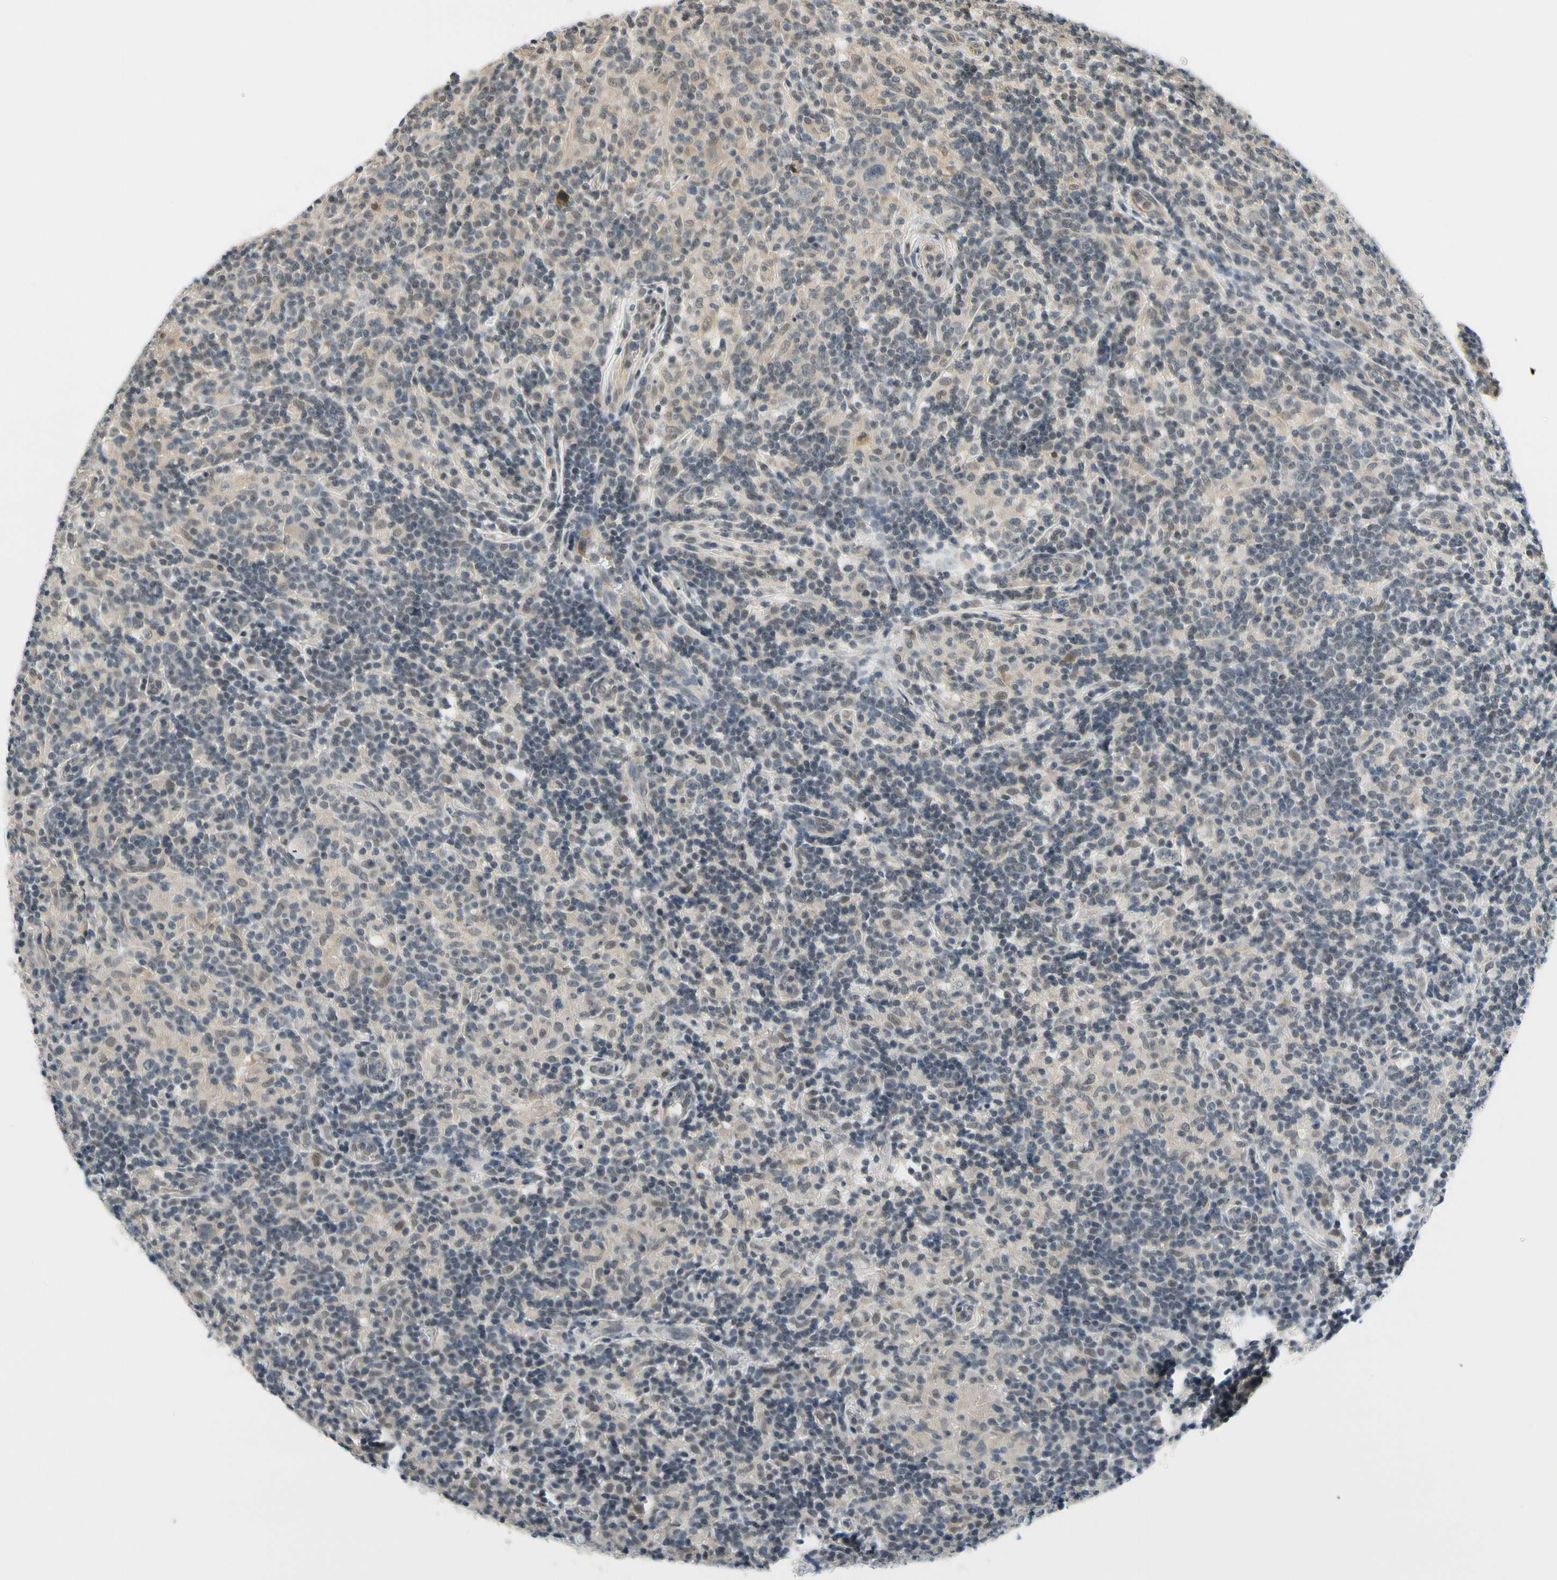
{"staining": {"intensity": "weak", "quantity": "25%-75%", "location": "nuclear"}, "tissue": "lymphoma", "cell_type": "Tumor cells", "image_type": "cancer", "snomed": [{"axis": "morphology", "description": "Hodgkin's disease, NOS"}, {"axis": "topography", "description": "Lymph node"}], "caption": "Lymphoma stained with immunohistochemistry exhibits weak nuclear staining in about 25%-75% of tumor cells.", "gene": "TAF12", "patient": {"sex": "male", "age": 70}}